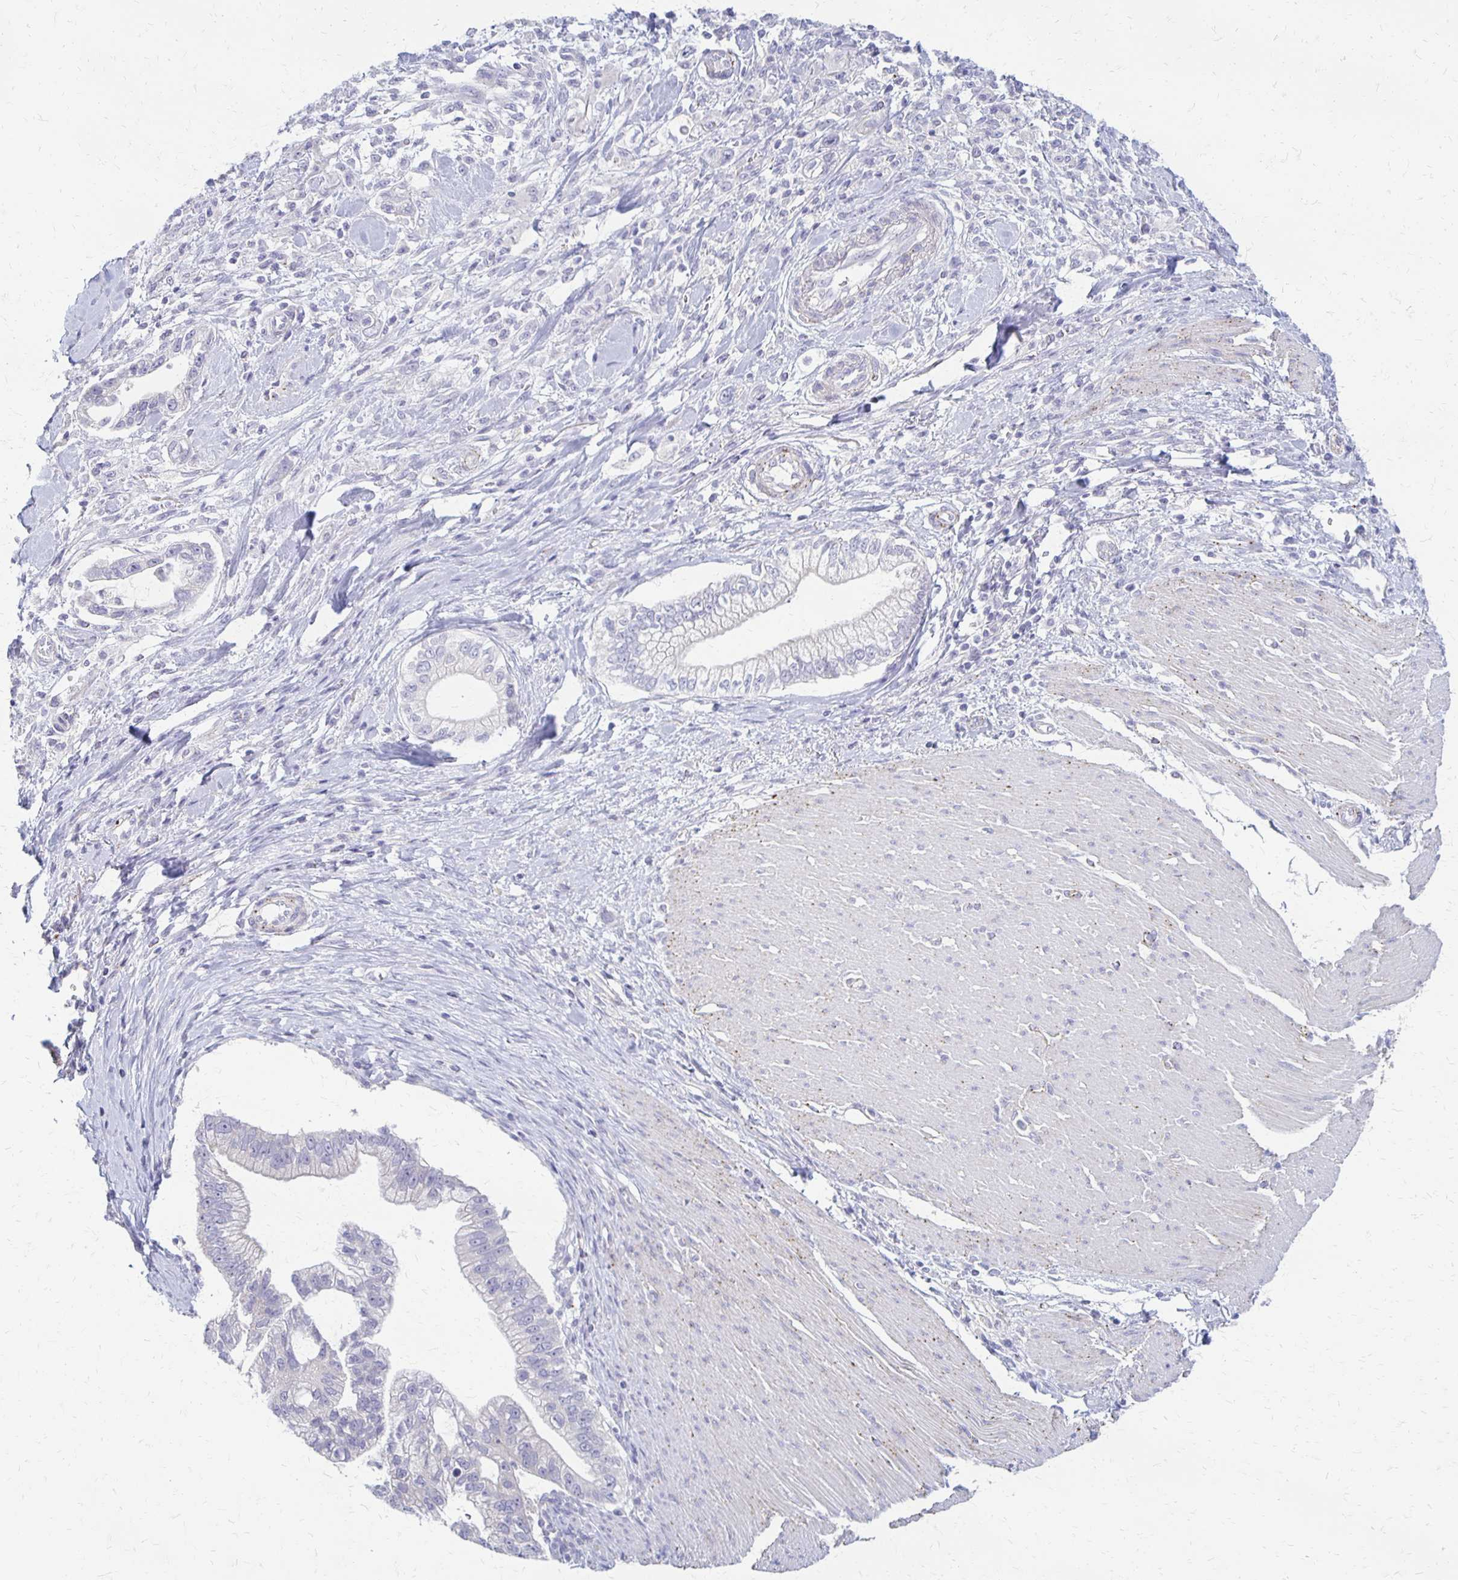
{"staining": {"intensity": "negative", "quantity": "none", "location": "none"}, "tissue": "pancreatic cancer", "cell_type": "Tumor cells", "image_type": "cancer", "snomed": [{"axis": "morphology", "description": "Adenocarcinoma, NOS"}, {"axis": "topography", "description": "Pancreas"}], "caption": "IHC image of neoplastic tissue: adenocarcinoma (pancreatic) stained with DAB (3,3'-diaminobenzidine) reveals no significant protein staining in tumor cells. The staining is performed using DAB brown chromogen with nuclei counter-stained in using hematoxylin.", "gene": "RHOC", "patient": {"sex": "male", "age": 70}}